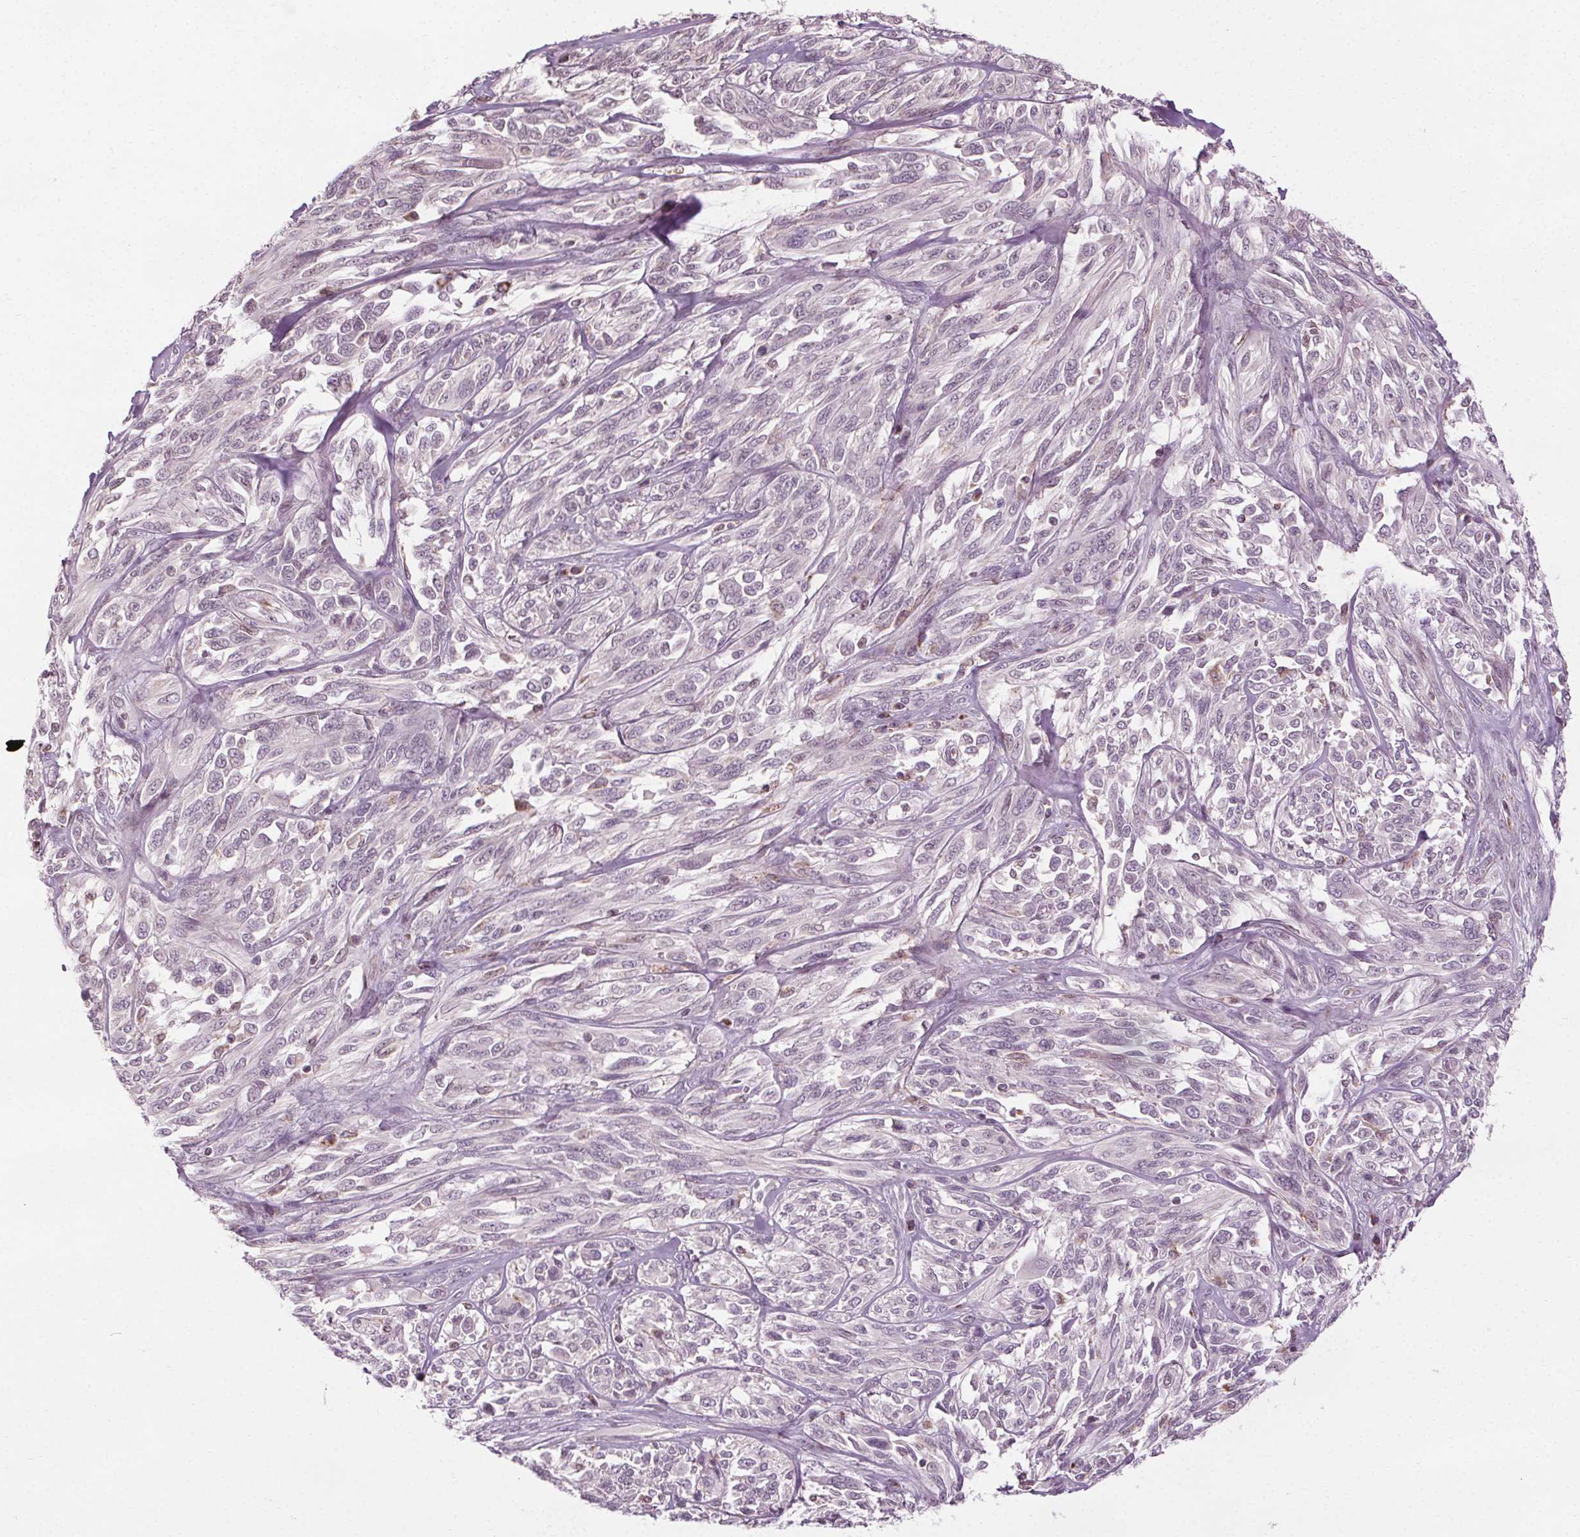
{"staining": {"intensity": "negative", "quantity": "none", "location": "none"}, "tissue": "melanoma", "cell_type": "Tumor cells", "image_type": "cancer", "snomed": [{"axis": "morphology", "description": "Malignant melanoma, NOS"}, {"axis": "topography", "description": "Skin"}], "caption": "An IHC micrograph of melanoma is shown. There is no staining in tumor cells of melanoma.", "gene": "LFNG", "patient": {"sex": "female", "age": 91}}